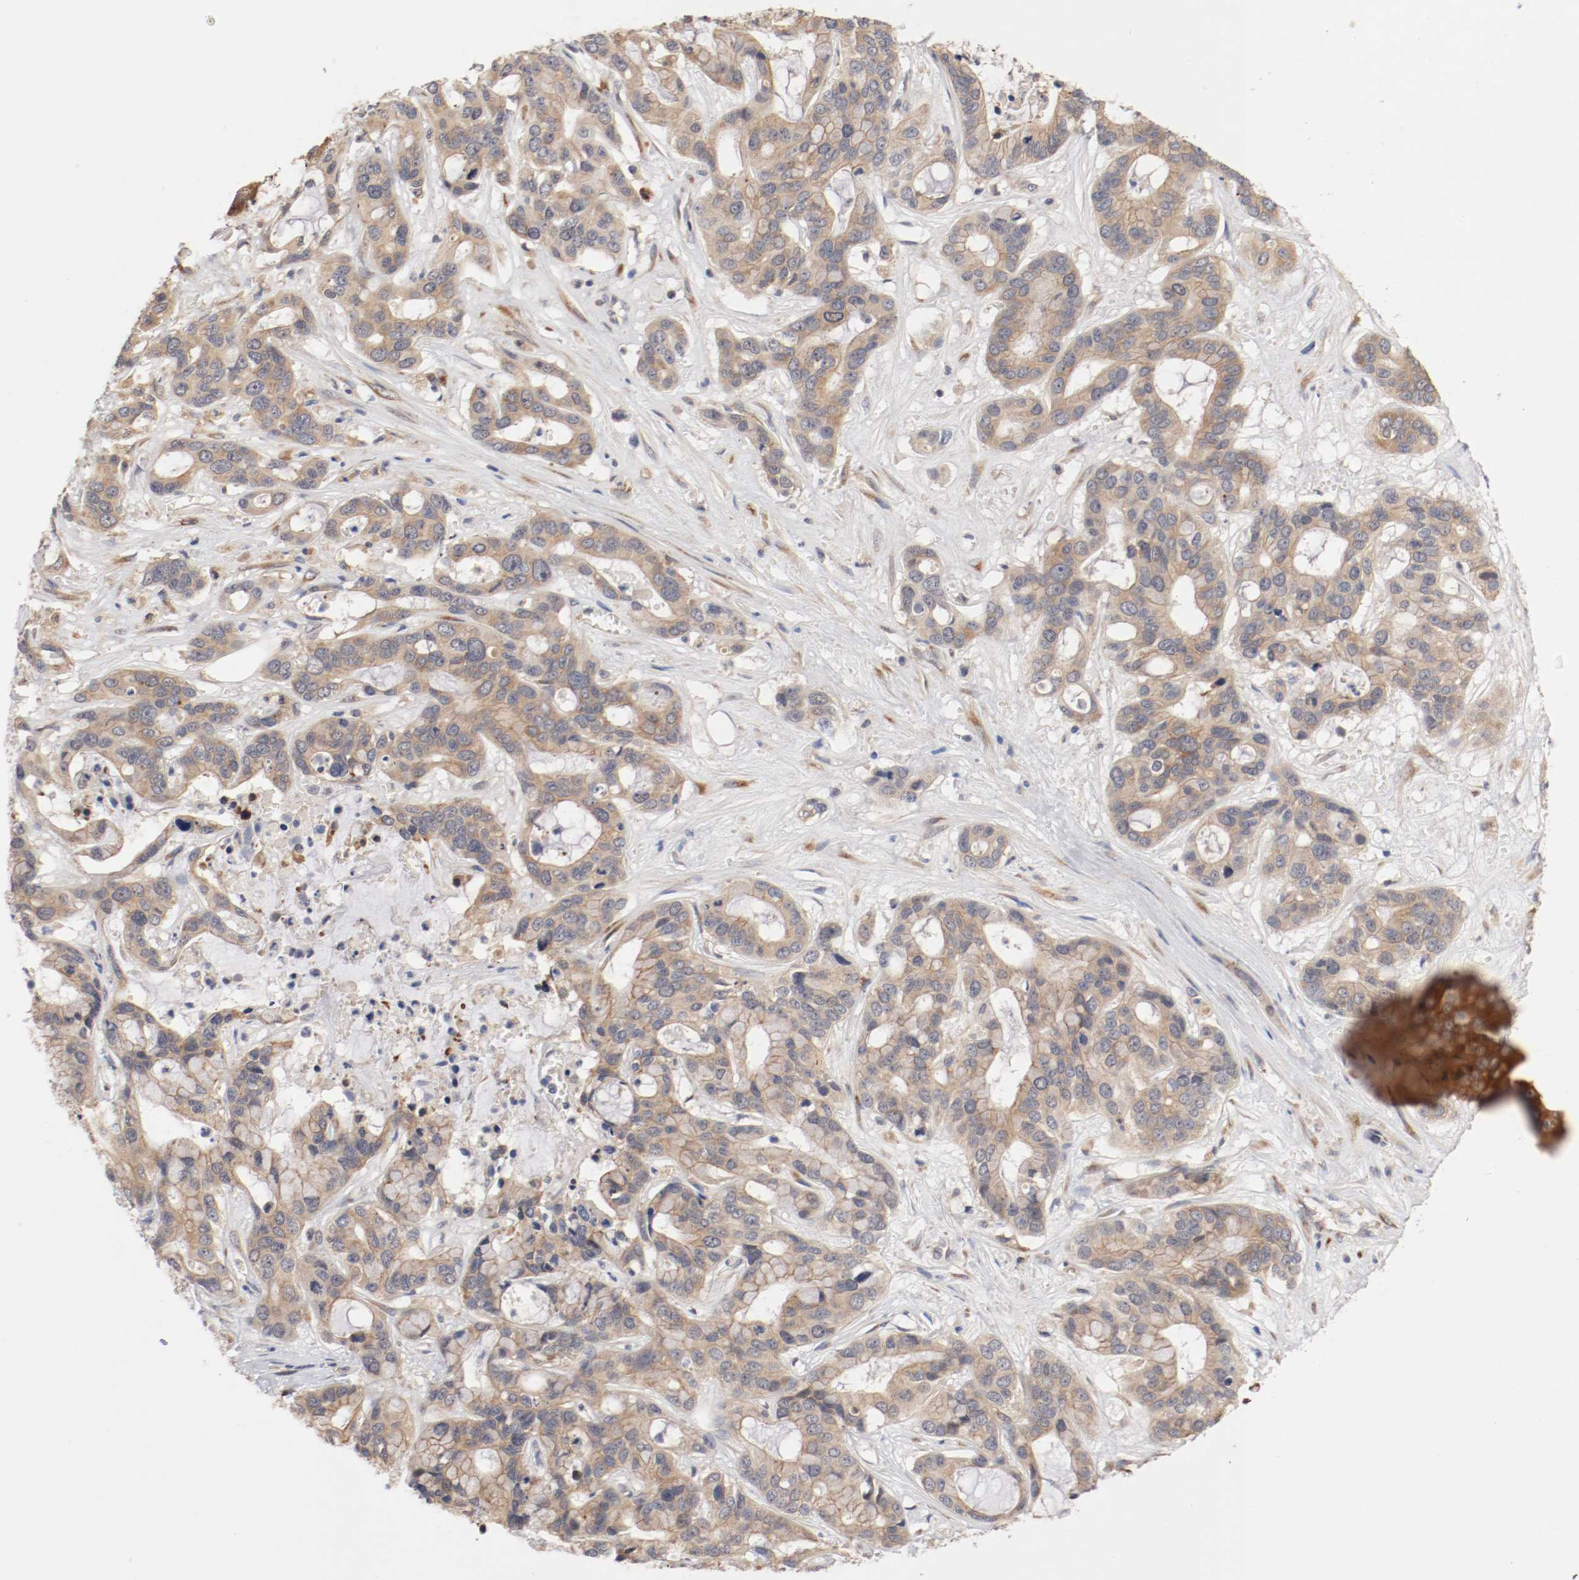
{"staining": {"intensity": "weak", "quantity": "25%-75%", "location": "cytoplasmic/membranous,nuclear"}, "tissue": "liver cancer", "cell_type": "Tumor cells", "image_type": "cancer", "snomed": [{"axis": "morphology", "description": "Cholangiocarcinoma"}, {"axis": "topography", "description": "Liver"}], "caption": "A histopathology image of liver cancer stained for a protein demonstrates weak cytoplasmic/membranous and nuclear brown staining in tumor cells.", "gene": "FKBP3", "patient": {"sex": "female", "age": 65}}